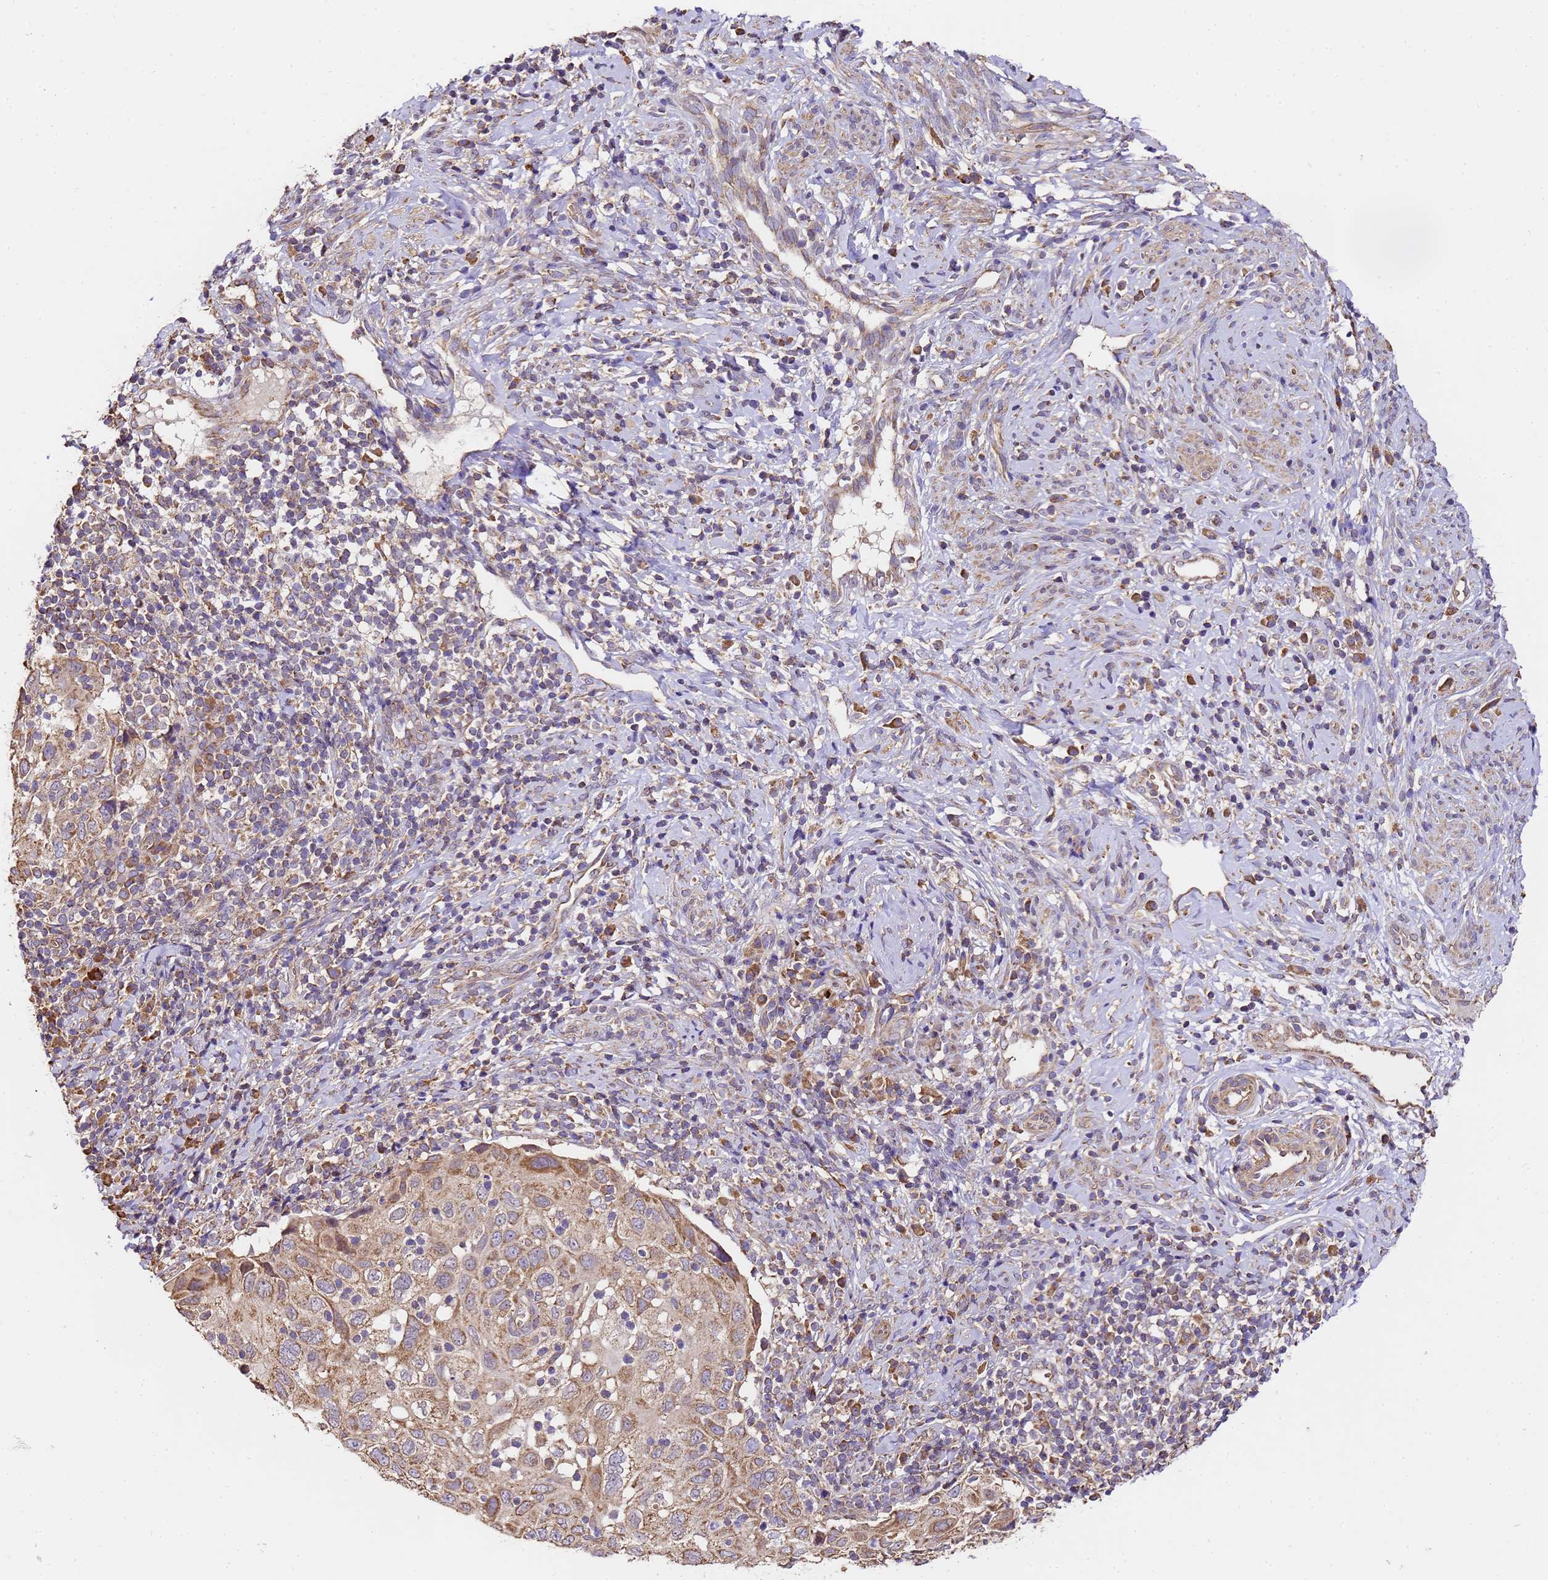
{"staining": {"intensity": "moderate", "quantity": ">75%", "location": "cytoplasmic/membranous"}, "tissue": "cervical cancer", "cell_type": "Tumor cells", "image_type": "cancer", "snomed": [{"axis": "morphology", "description": "Squamous cell carcinoma, NOS"}, {"axis": "topography", "description": "Cervix"}], "caption": "Moderate cytoplasmic/membranous protein positivity is appreciated in about >75% of tumor cells in squamous cell carcinoma (cervical).", "gene": "LRRIQ1", "patient": {"sex": "female", "age": 70}}